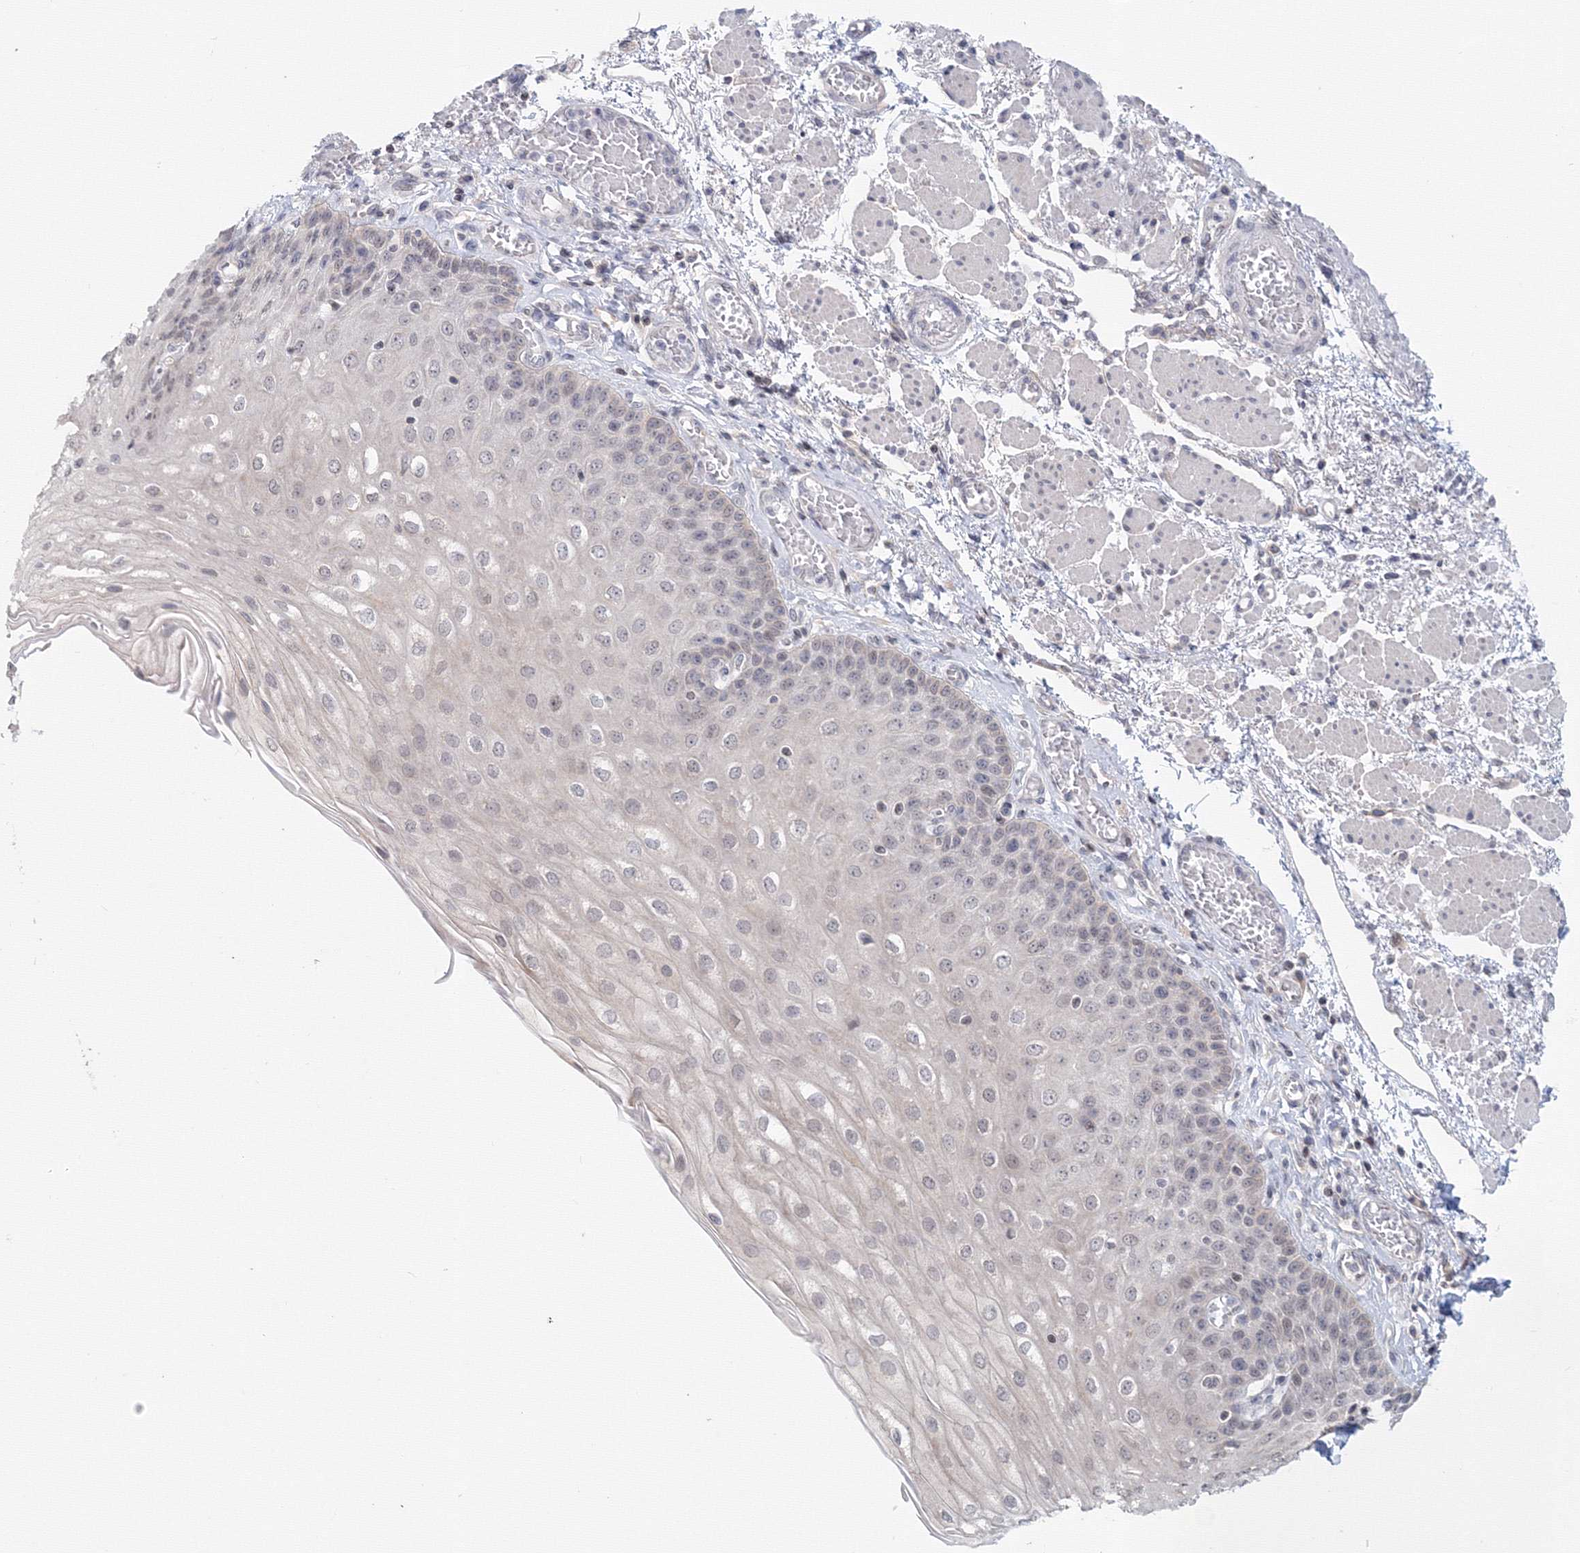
{"staining": {"intensity": "weak", "quantity": "<25%", "location": "nuclear"}, "tissue": "esophagus", "cell_type": "Squamous epithelial cells", "image_type": "normal", "snomed": [{"axis": "morphology", "description": "Normal tissue, NOS"}, {"axis": "topography", "description": "Esophagus"}], "caption": "DAB (3,3'-diaminobenzidine) immunohistochemical staining of unremarkable human esophagus shows no significant expression in squamous epithelial cells. (Stains: DAB (3,3'-diaminobenzidine) IHC with hematoxylin counter stain, Microscopy: brightfield microscopy at high magnification).", "gene": "SLC7A7", "patient": {"sex": "male", "age": 81}}